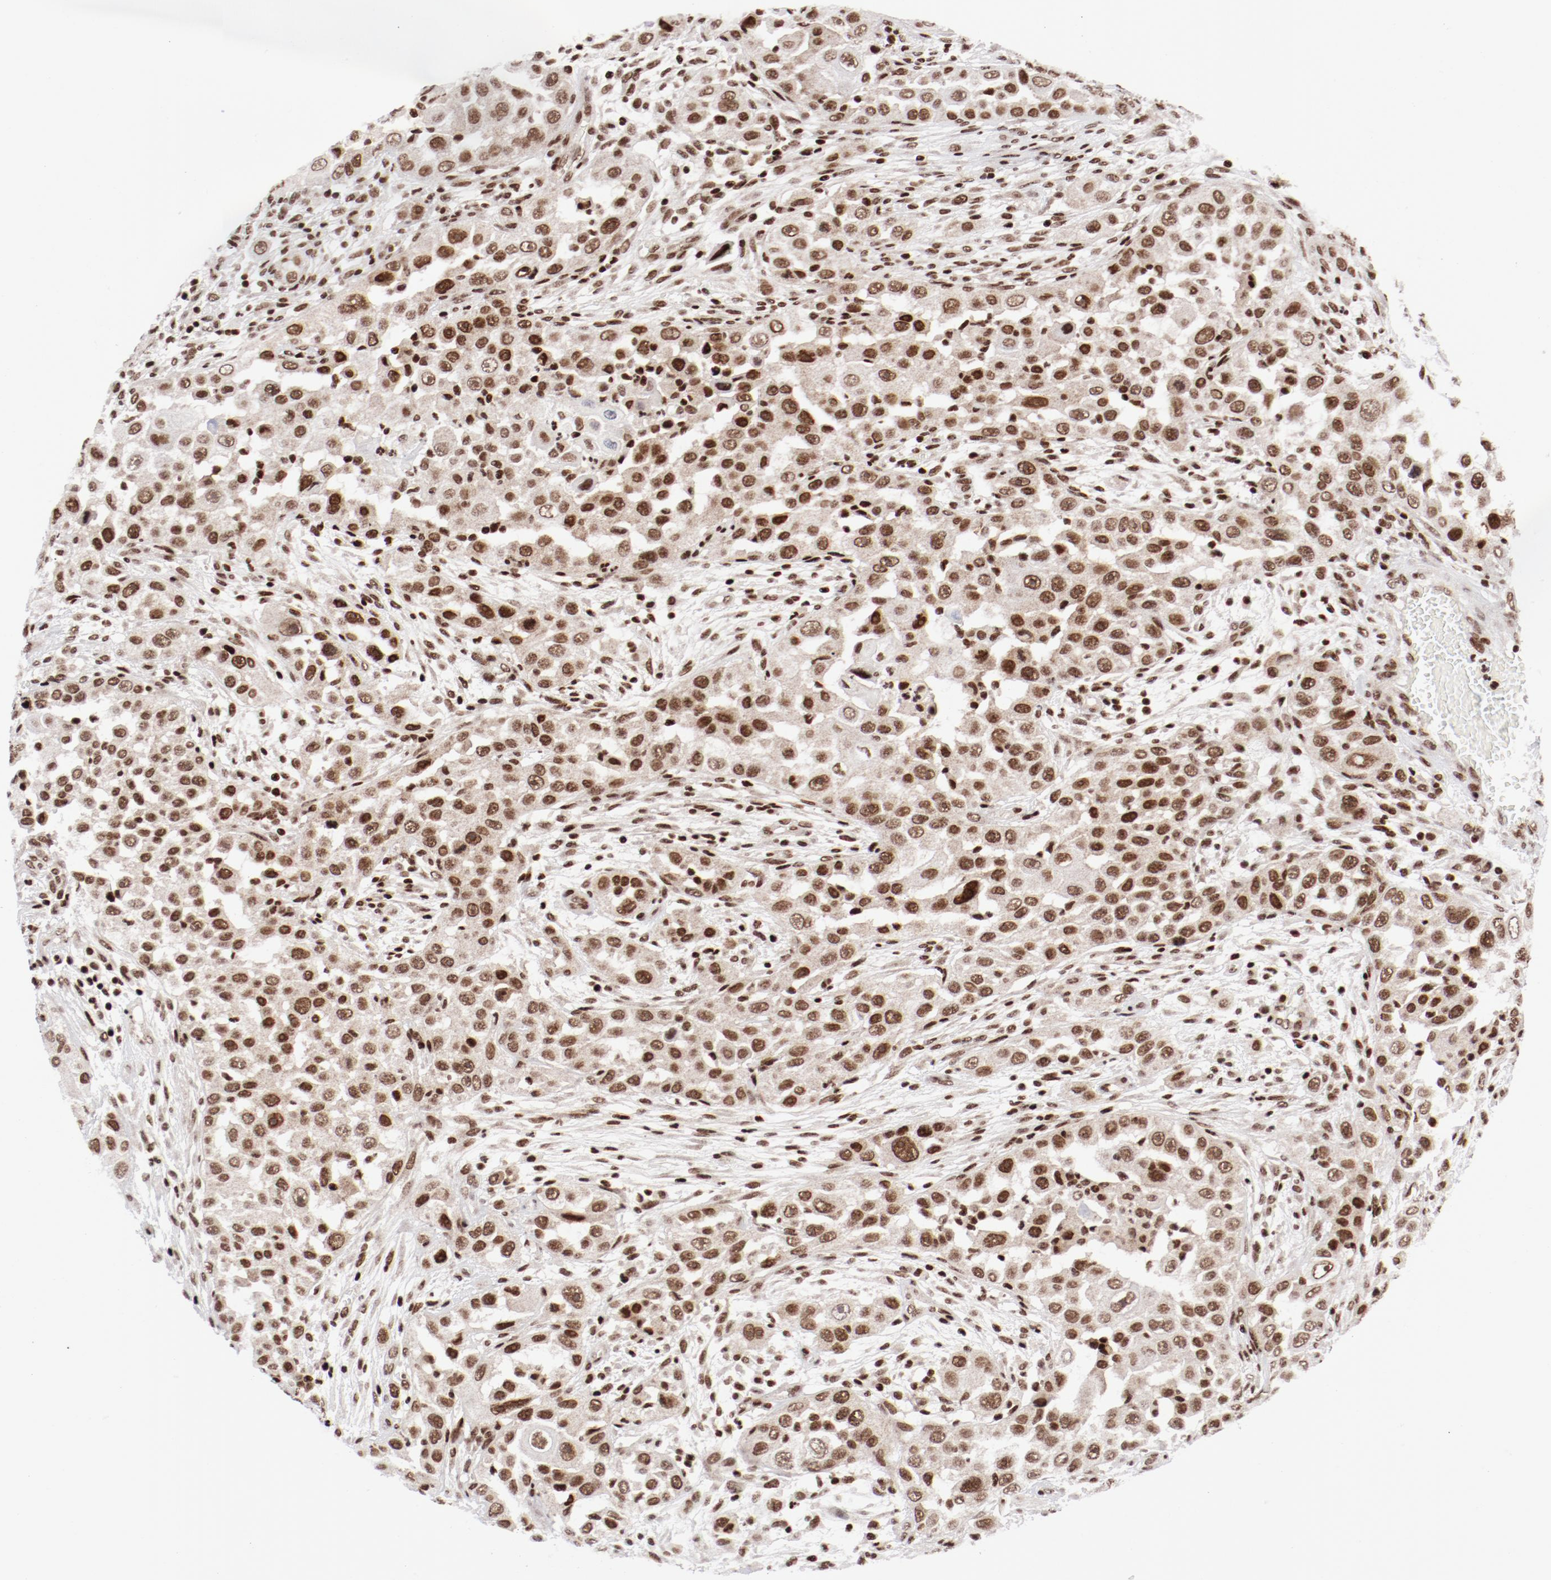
{"staining": {"intensity": "strong", "quantity": ">75%", "location": "nuclear"}, "tissue": "head and neck cancer", "cell_type": "Tumor cells", "image_type": "cancer", "snomed": [{"axis": "morphology", "description": "Carcinoma, NOS"}, {"axis": "topography", "description": "Head-Neck"}], "caption": "Carcinoma (head and neck) tissue shows strong nuclear expression in approximately >75% of tumor cells (DAB = brown stain, brightfield microscopy at high magnification).", "gene": "NFYB", "patient": {"sex": "male", "age": 87}}